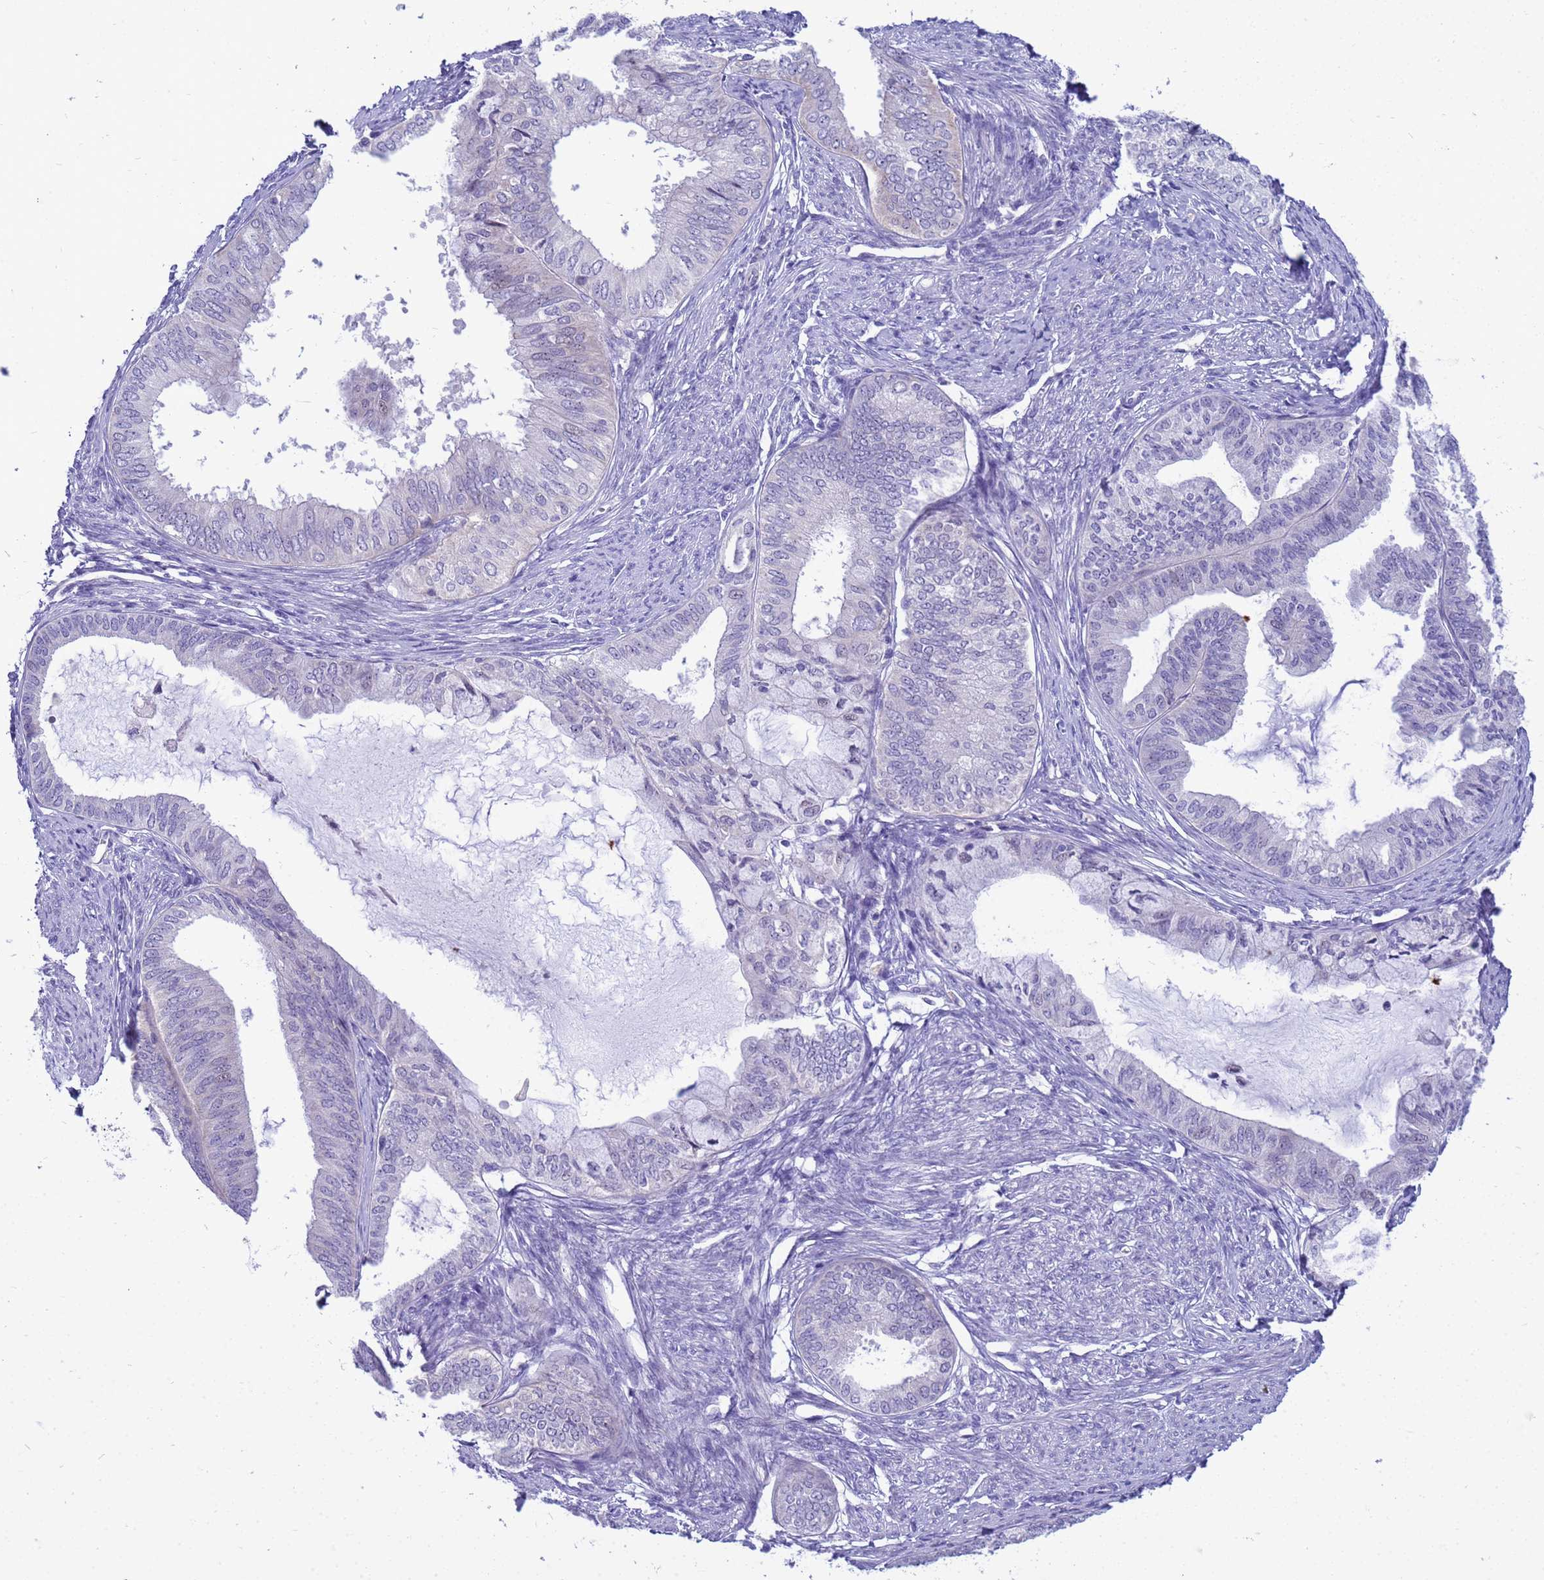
{"staining": {"intensity": "negative", "quantity": "none", "location": "none"}, "tissue": "endometrial cancer", "cell_type": "Tumor cells", "image_type": "cancer", "snomed": [{"axis": "morphology", "description": "Adenocarcinoma, NOS"}, {"axis": "topography", "description": "Endometrium"}], "caption": "Protein analysis of endometrial adenocarcinoma reveals no significant expression in tumor cells. The staining is performed using DAB brown chromogen with nuclei counter-stained in using hematoxylin.", "gene": "LRATD1", "patient": {"sex": "female", "age": 86}}